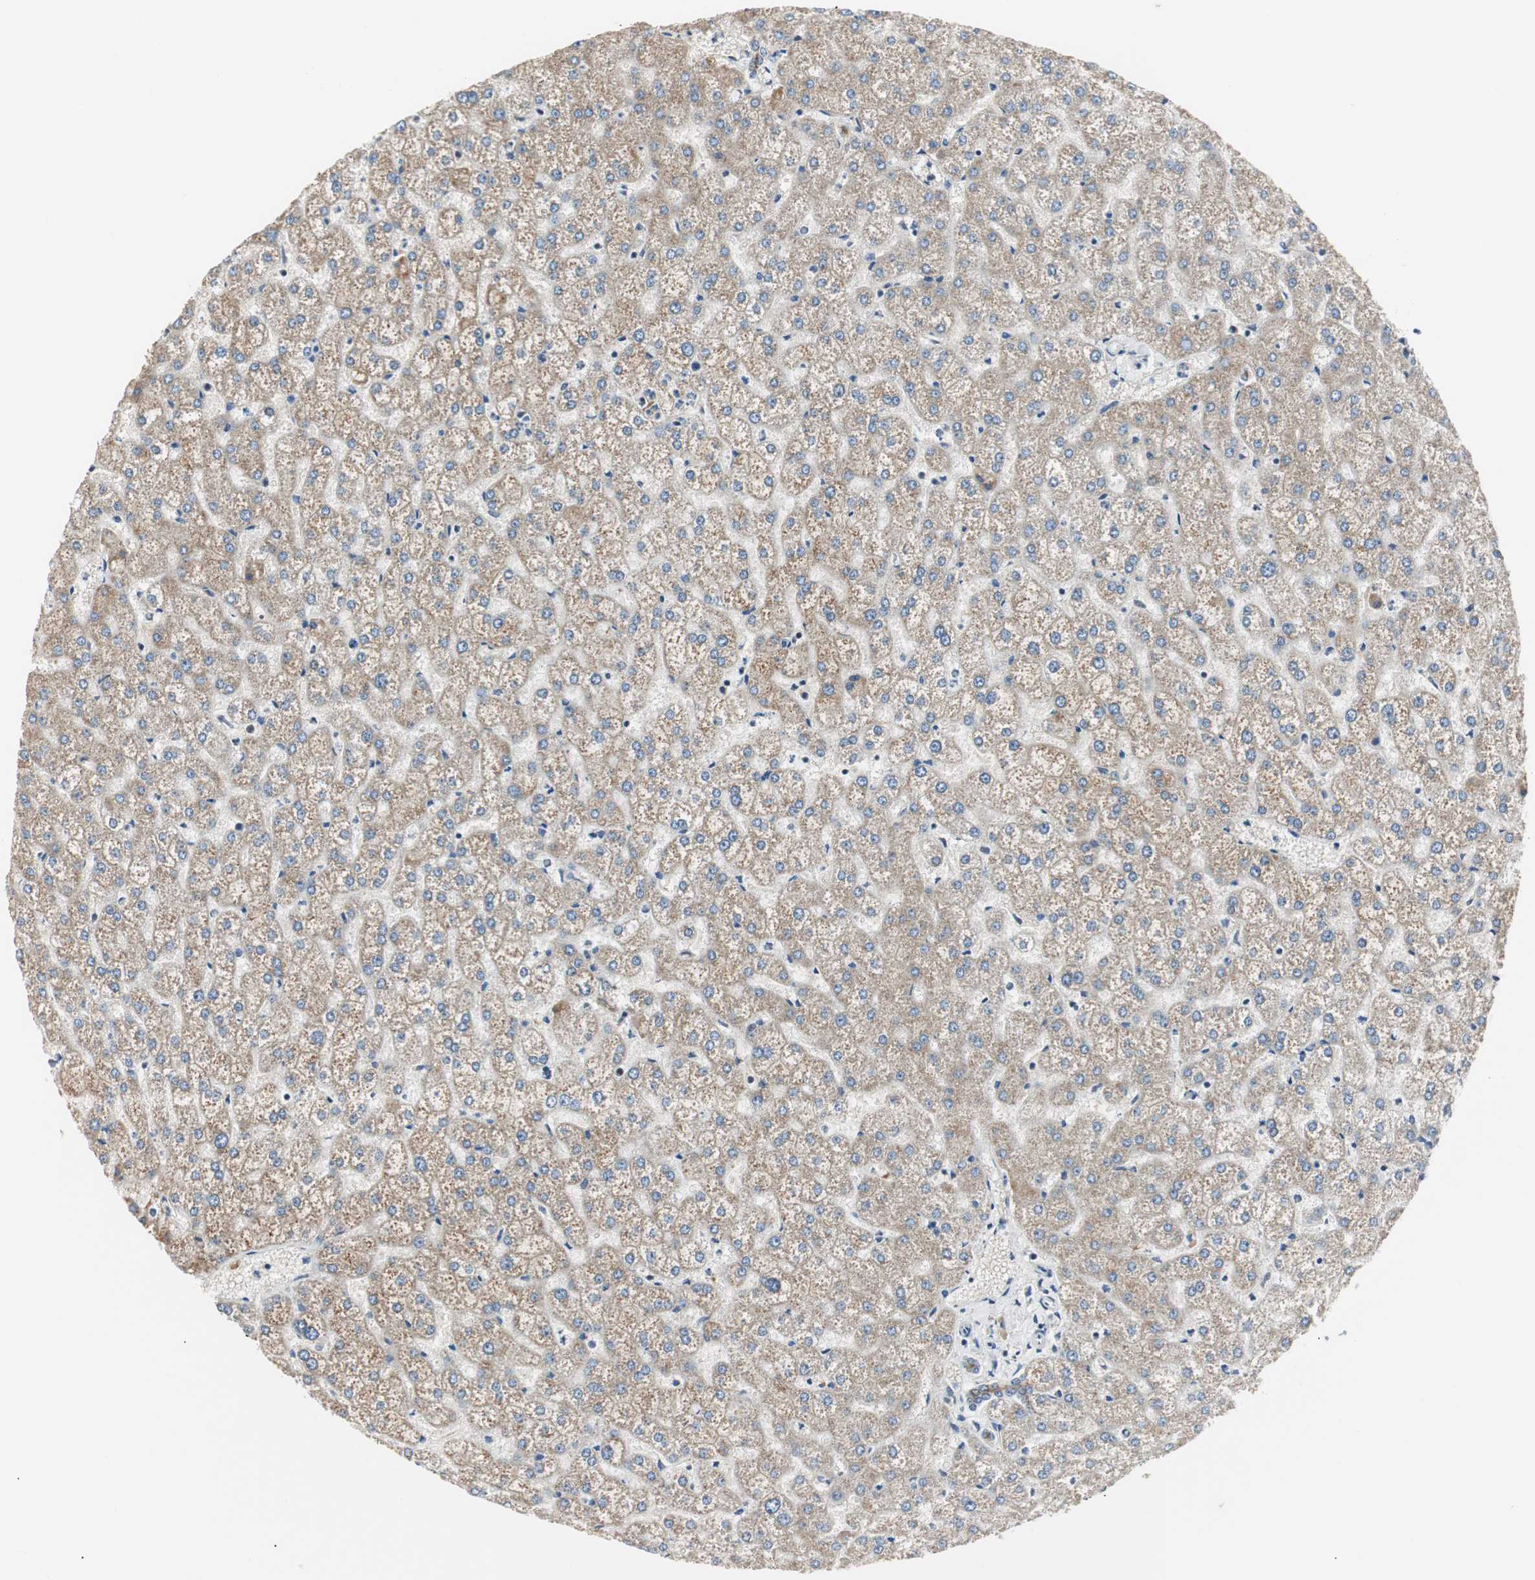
{"staining": {"intensity": "moderate", "quantity": ">75%", "location": "cytoplasmic/membranous"}, "tissue": "liver", "cell_type": "Cholangiocytes", "image_type": "normal", "snomed": [{"axis": "morphology", "description": "Normal tissue, NOS"}, {"axis": "topography", "description": "Liver"}], "caption": "IHC (DAB) staining of benign liver displays moderate cytoplasmic/membranous protein expression in approximately >75% of cholangiocytes.", "gene": "RAD1", "patient": {"sex": "female", "age": 32}}